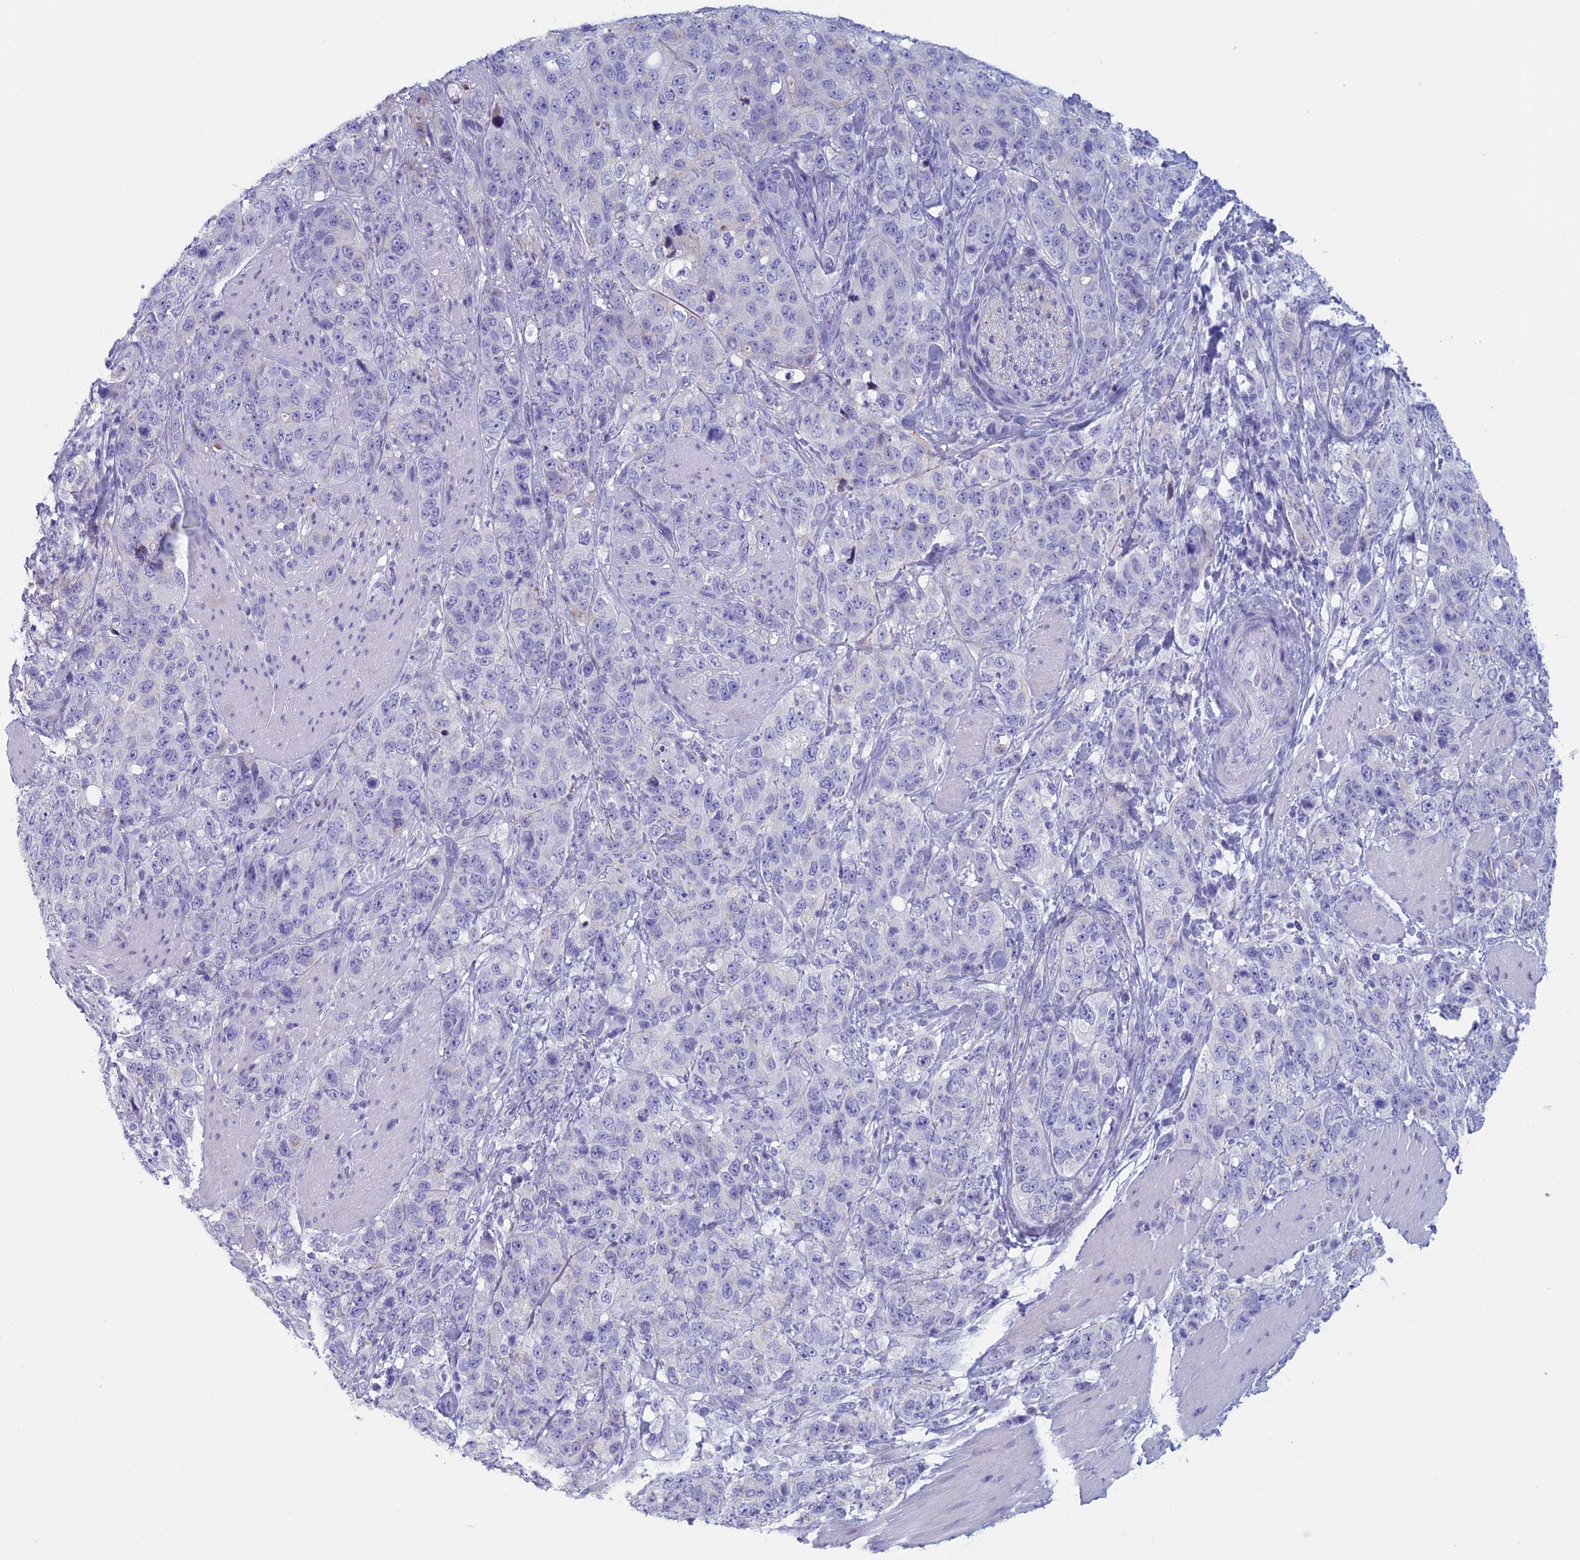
{"staining": {"intensity": "negative", "quantity": "none", "location": "none"}, "tissue": "stomach cancer", "cell_type": "Tumor cells", "image_type": "cancer", "snomed": [{"axis": "morphology", "description": "Adenocarcinoma, NOS"}, {"axis": "topography", "description": "Stomach"}], "caption": "IHC micrograph of neoplastic tissue: human adenocarcinoma (stomach) stained with DAB (3,3'-diaminobenzidine) exhibits no significant protein positivity in tumor cells.", "gene": "ANGPTL2", "patient": {"sex": "male", "age": 48}}